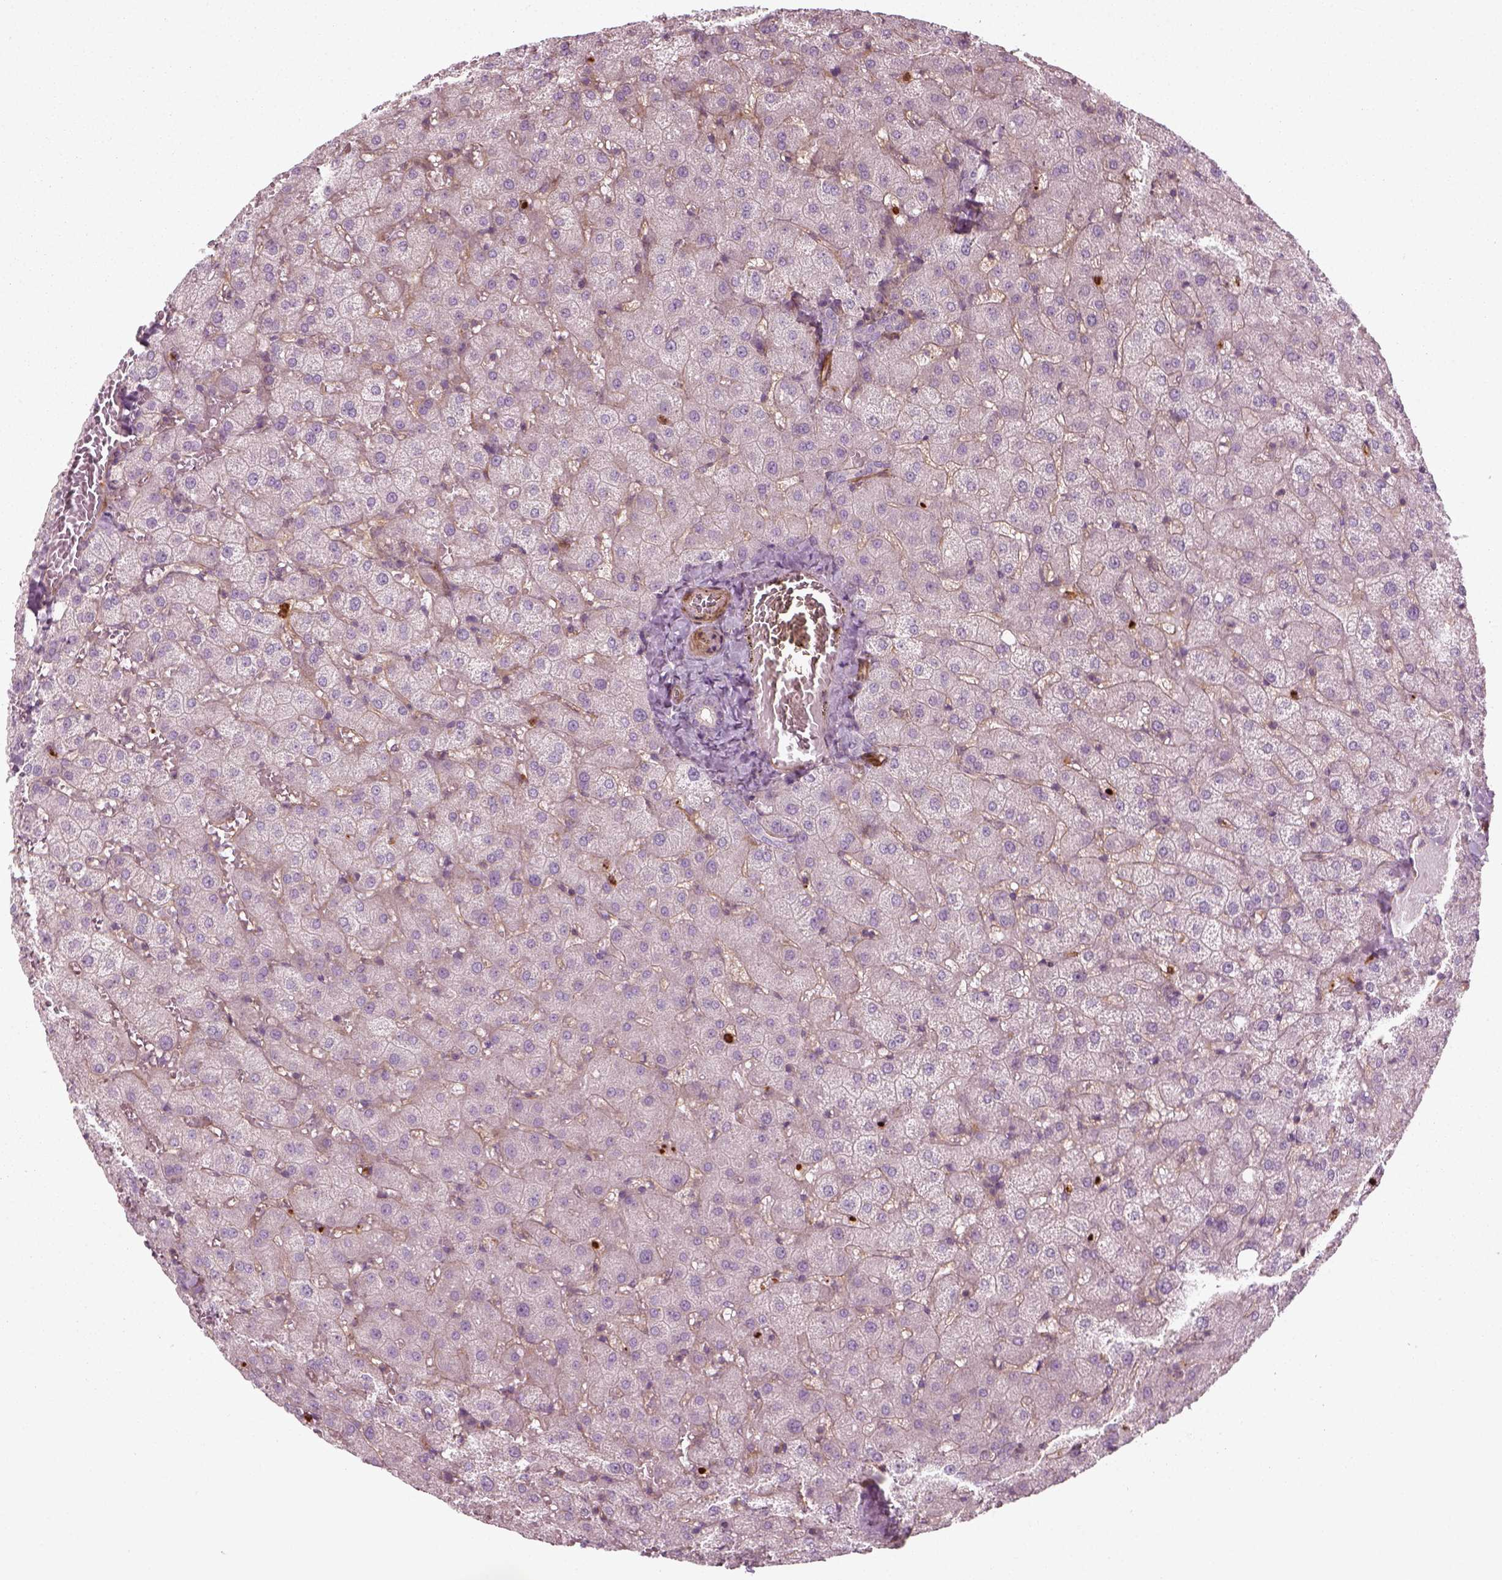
{"staining": {"intensity": "negative", "quantity": "none", "location": "none"}, "tissue": "liver", "cell_type": "Cholangiocytes", "image_type": "normal", "snomed": [{"axis": "morphology", "description": "Normal tissue, NOS"}, {"axis": "topography", "description": "Liver"}], "caption": "Image shows no protein positivity in cholangiocytes of unremarkable liver. (Brightfield microscopy of DAB IHC at high magnification).", "gene": "NPTN", "patient": {"sex": "female", "age": 50}}